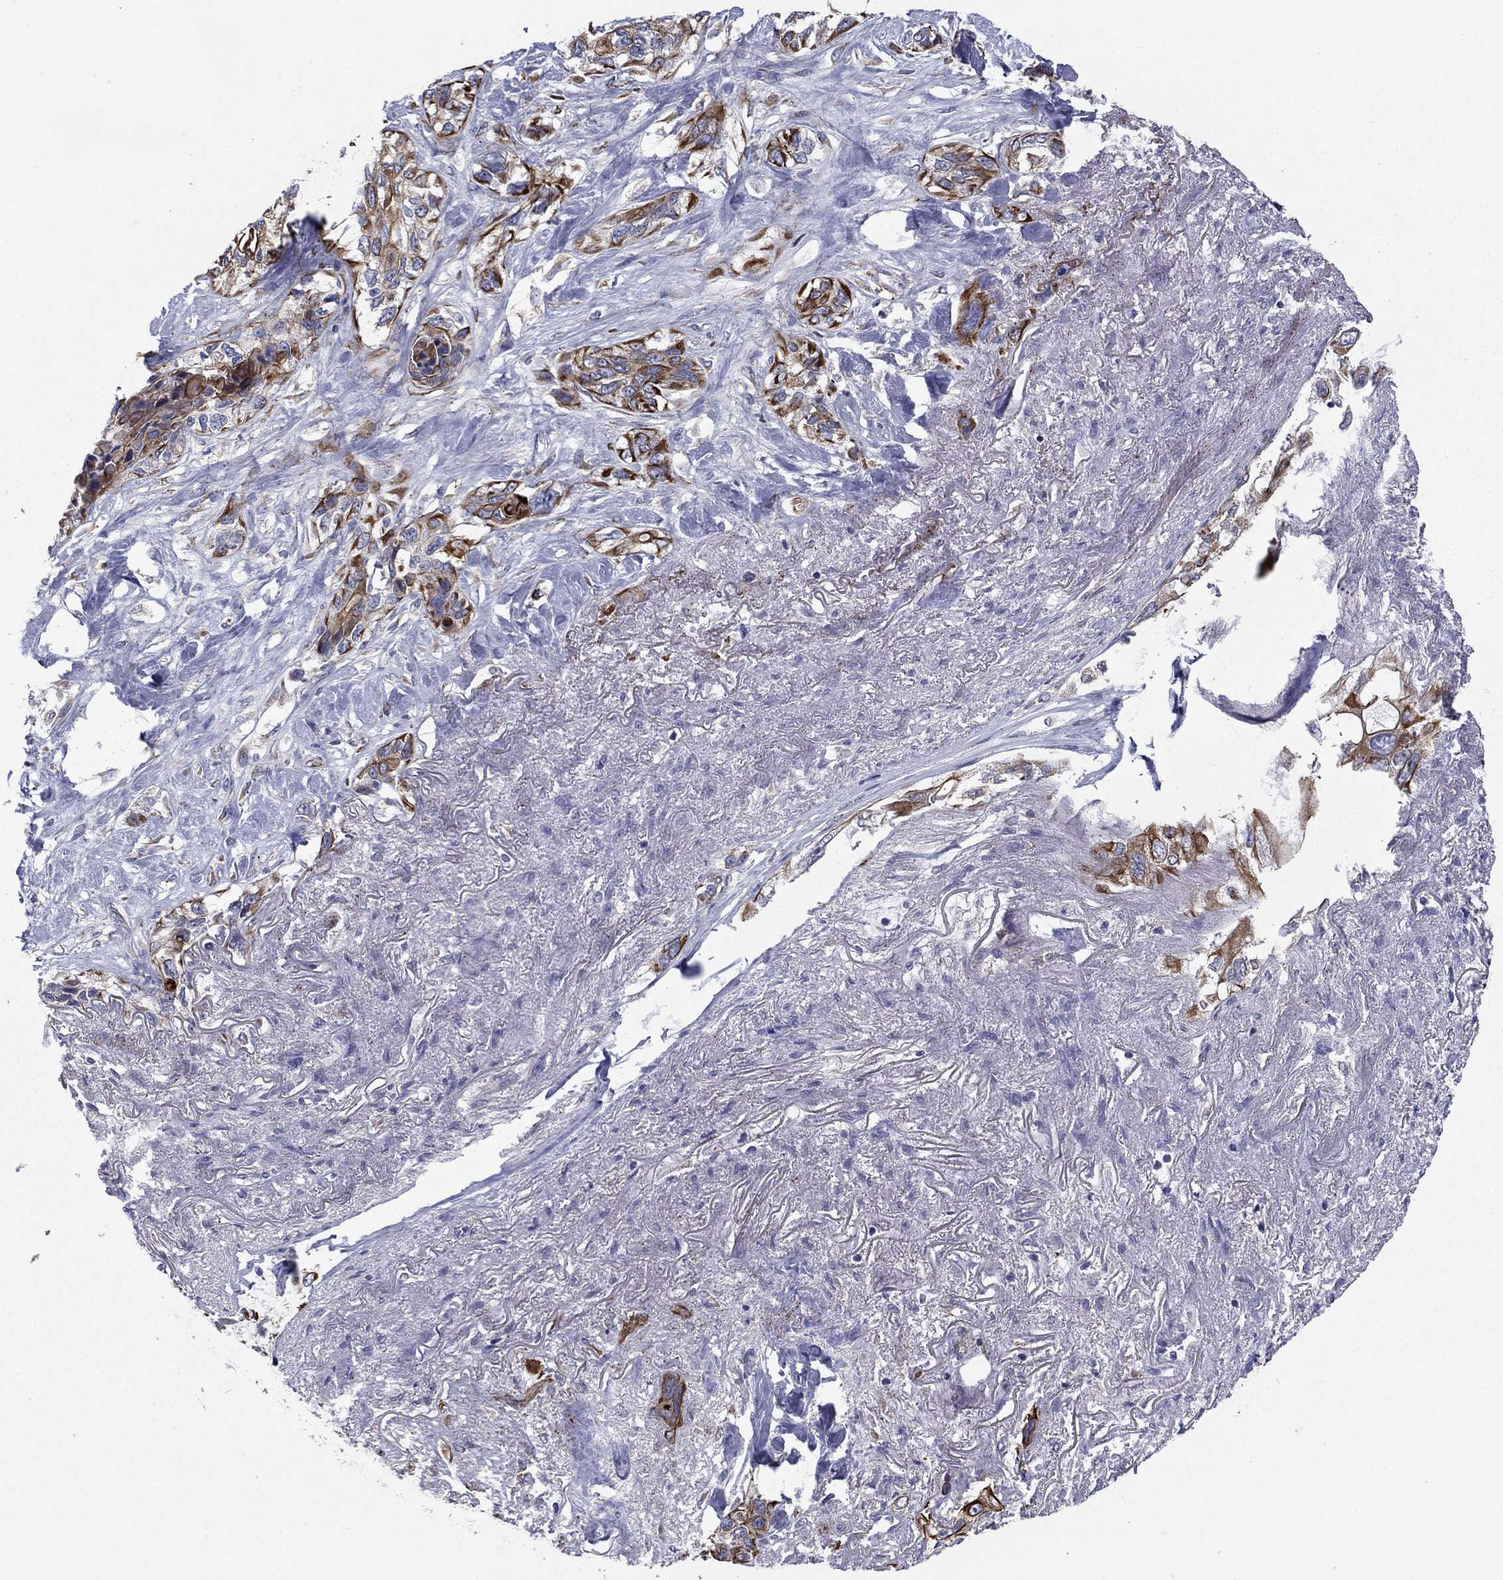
{"staining": {"intensity": "strong", "quantity": "25%-75%", "location": "cytoplasmic/membranous,nuclear"}, "tissue": "lung cancer", "cell_type": "Tumor cells", "image_type": "cancer", "snomed": [{"axis": "morphology", "description": "Squamous cell carcinoma, NOS"}, {"axis": "topography", "description": "Lung"}], "caption": "This is an image of IHC staining of lung squamous cell carcinoma, which shows strong positivity in the cytoplasmic/membranous and nuclear of tumor cells.", "gene": "TMPRSS11A", "patient": {"sex": "female", "age": 70}}